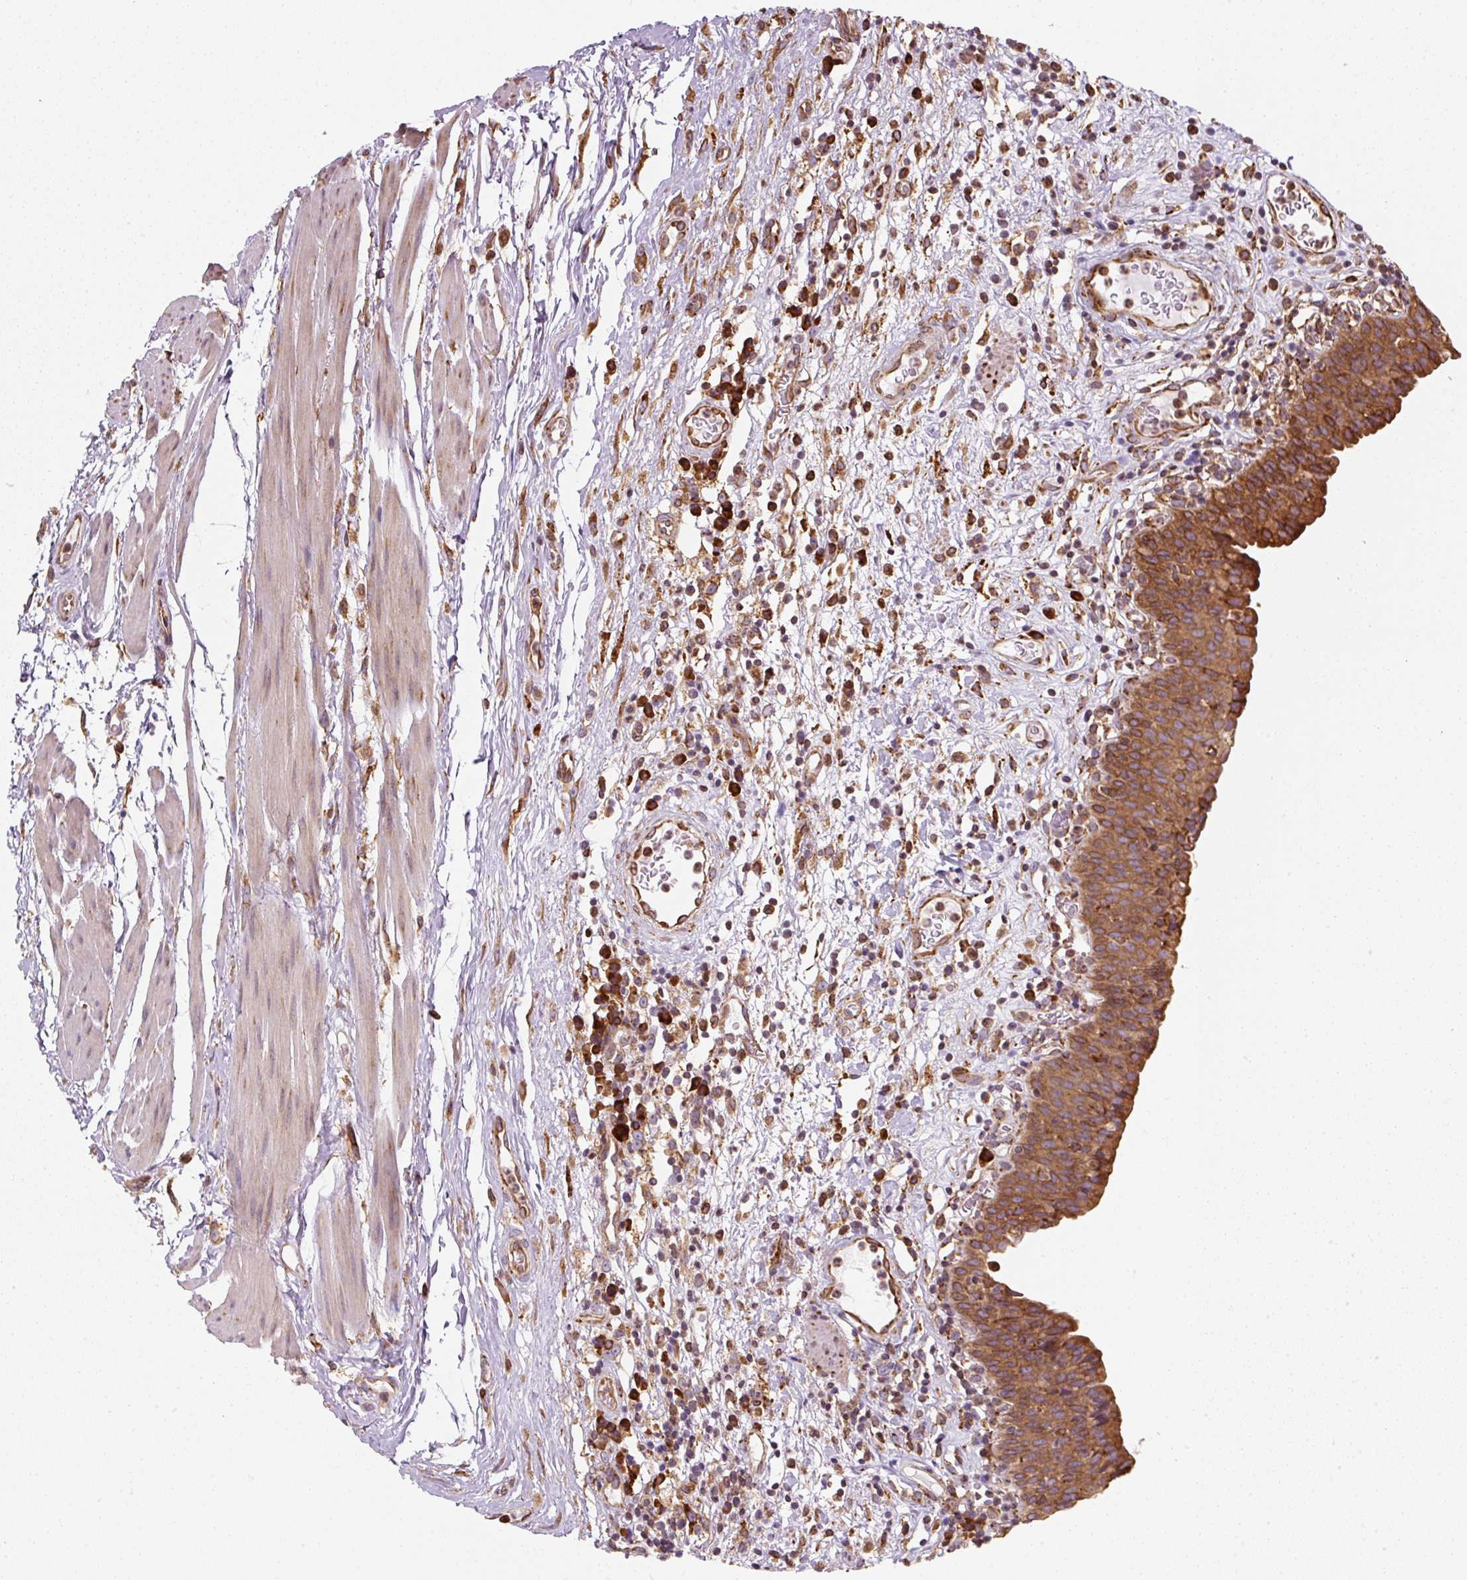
{"staining": {"intensity": "moderate", "quantity": ">75%", "location": "cytoplasmic/membranous"}, "tissue": "urinary bladder", "cell_type": "Urothelial cells", "image_type": "normal", "snomed": [{"axis": "morphology", "description": "Normal tissue, NOS"}, {"axis": "morphology", "description": "Inflammation, NOS"}, {"axis": "topography", "description": "Urinary bladder"}], "caption": "This micrograph shows immunohistochemistry (IHC) staining of unremarkable urinary bladder, with medium moderate cytoplasmic/membranous positivity in about >75% of urothelial cells.", "gene": "PRKCSH", "patient": {"sex": "male", "age": 57}}